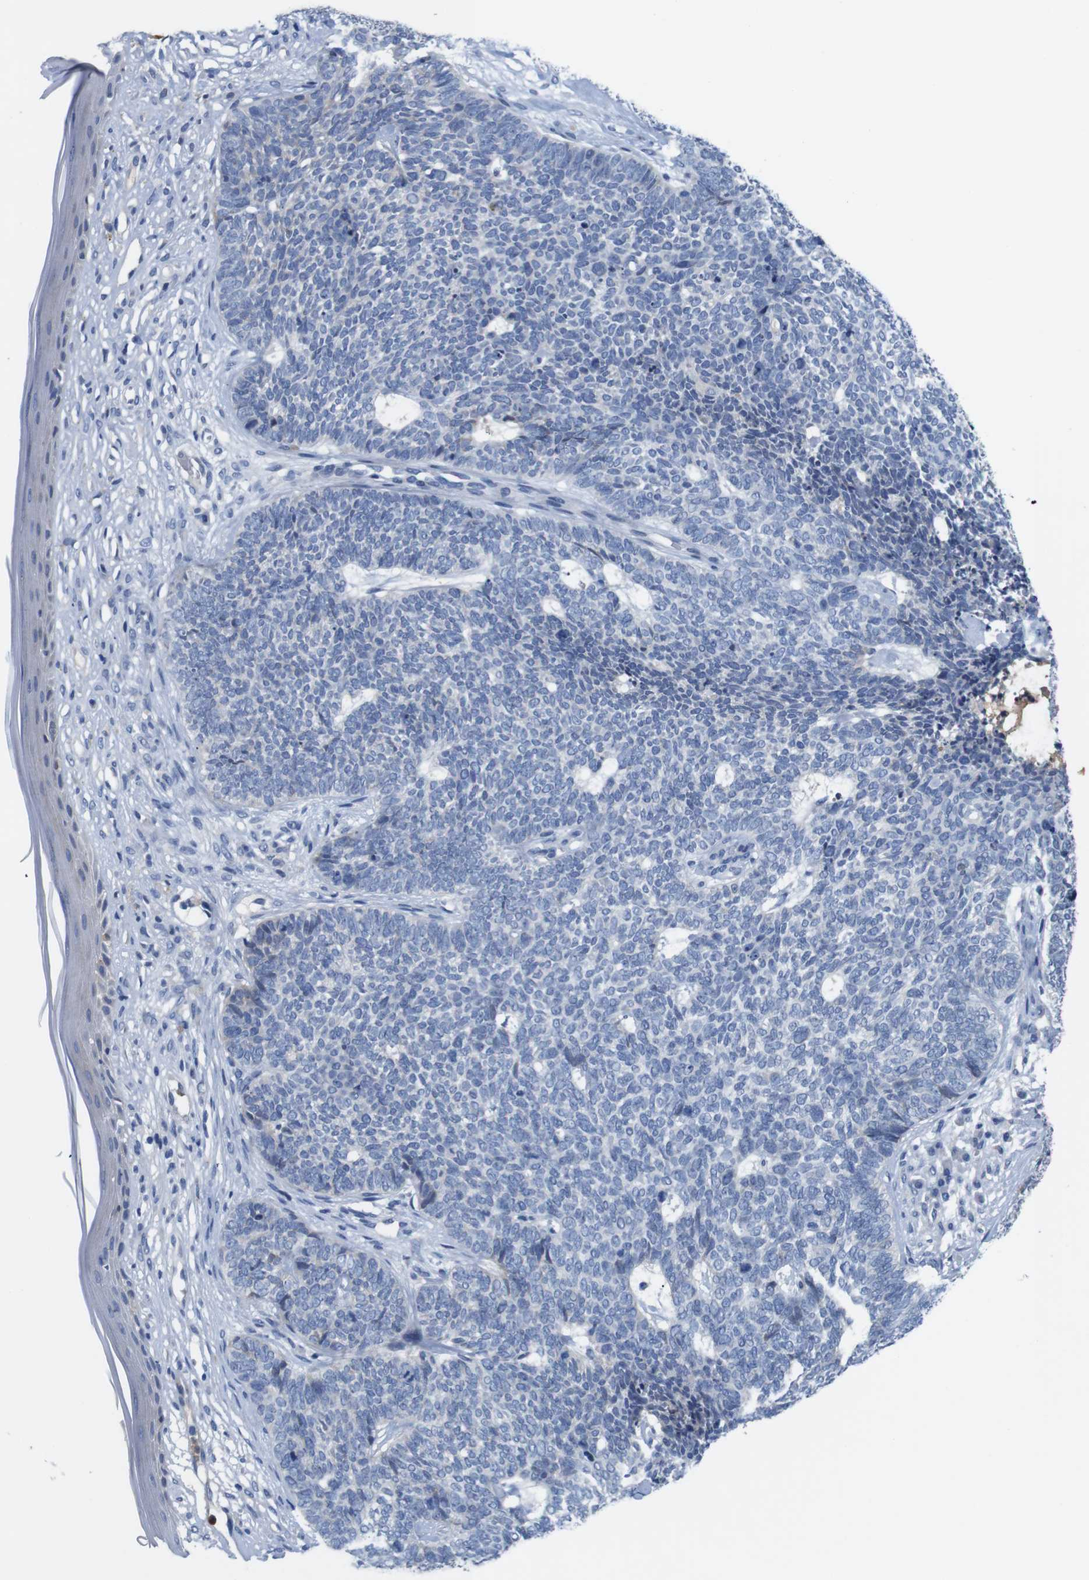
{"staining": {"intensity": "negative", "quantity": "none", "location": "none"}, "tissue": "skin cancer", "cell_type": "Tumor cells", "image_type": "cancer", "snomed": [{"axis": "morphology", "description": "Basal cell carcinoma"}, {"axis": "topography", "description": "Skin"}], "caption": "Tumor cells show no significant protein staining in skin basal cell carcinoma.", "gene": "C1RL", "patient": {"sex": "female", "age": 84}}